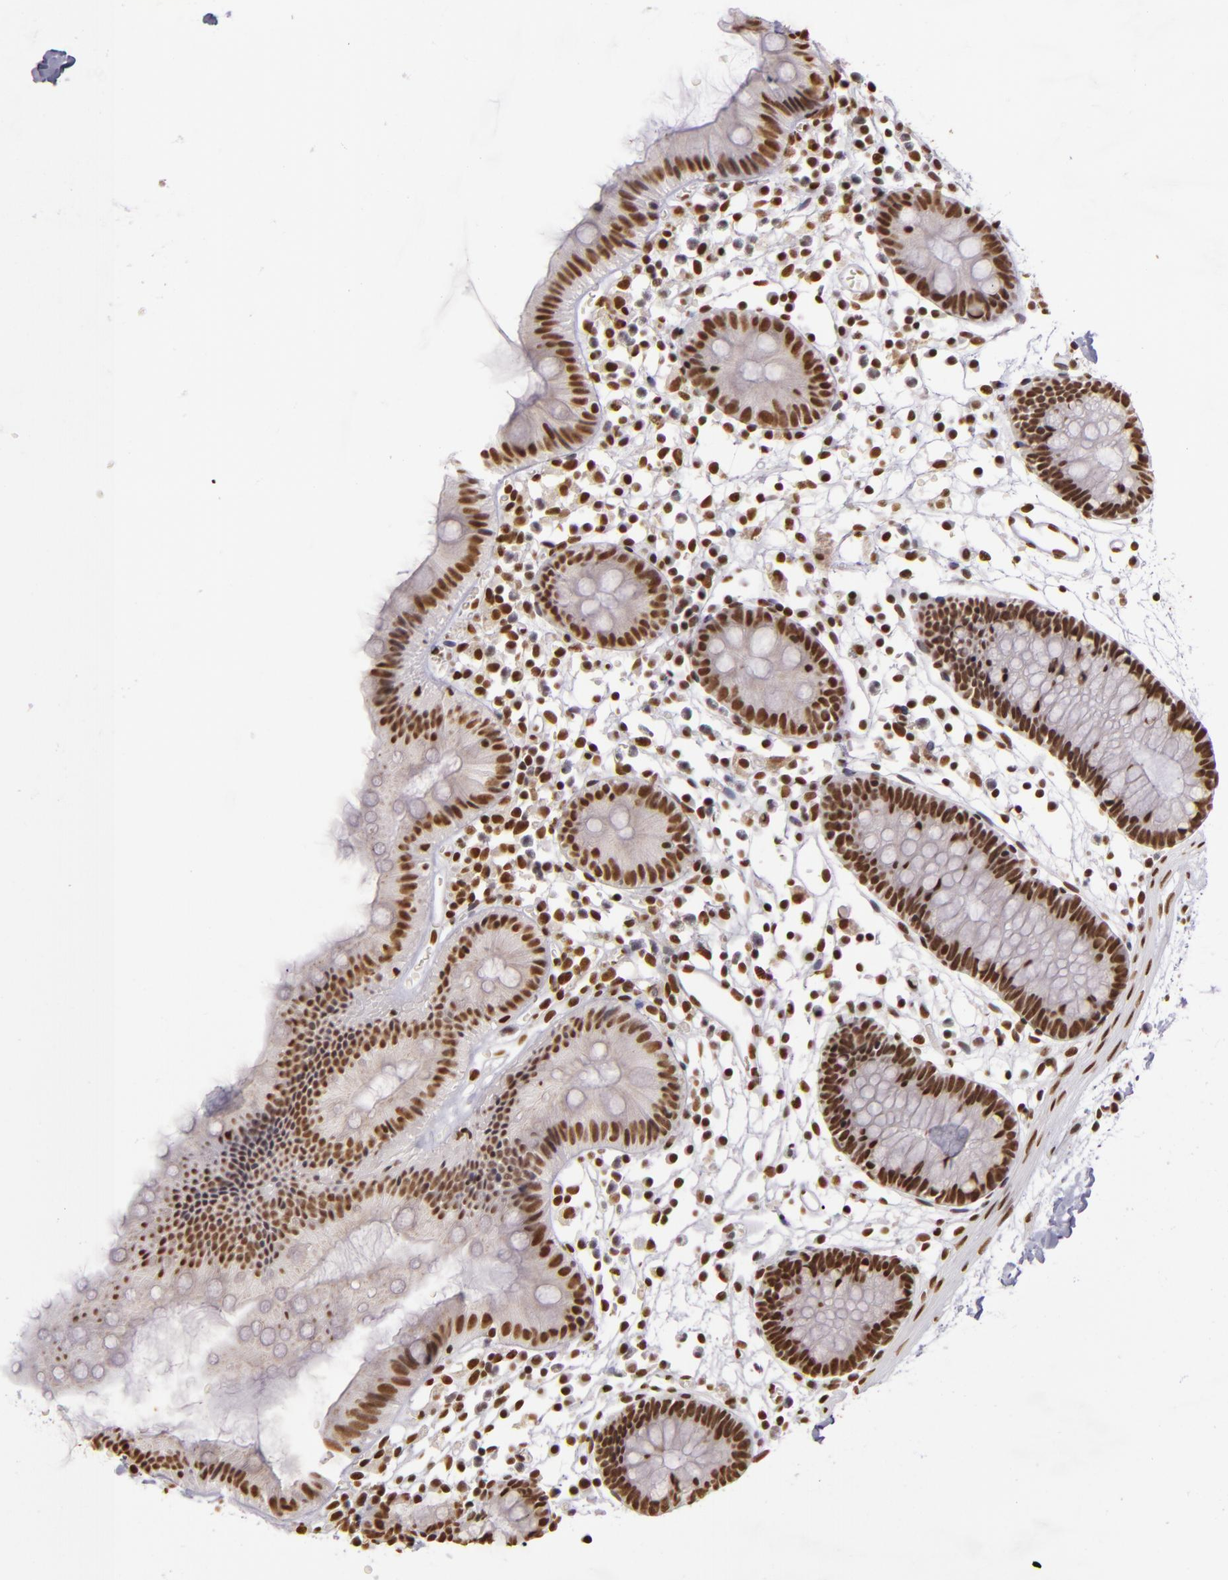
{"staining": {"intensity": "moderate", "quantity": ">75%", "location": "nuclear"}, "tissue": "colon", "cell_type": "Endothelial cells", "image_type": "normal", "snomed": [{"axis": "morphology", "description": "Normal tissue, NOS"}, {"axis": "topography", "description": "Colon"}], "caption": "Immunohistochemistry photomicrograph of unremarkable colon: human colon stained using immunohistochemistry (IHC) demonstrates medium levels of moderate protein expression localized specifically in the nuclear of endothelial cells, appearing as a nuclear brown color.", "gene": "PAPOLA", "patient": {"sex": "male", "age": 14}}